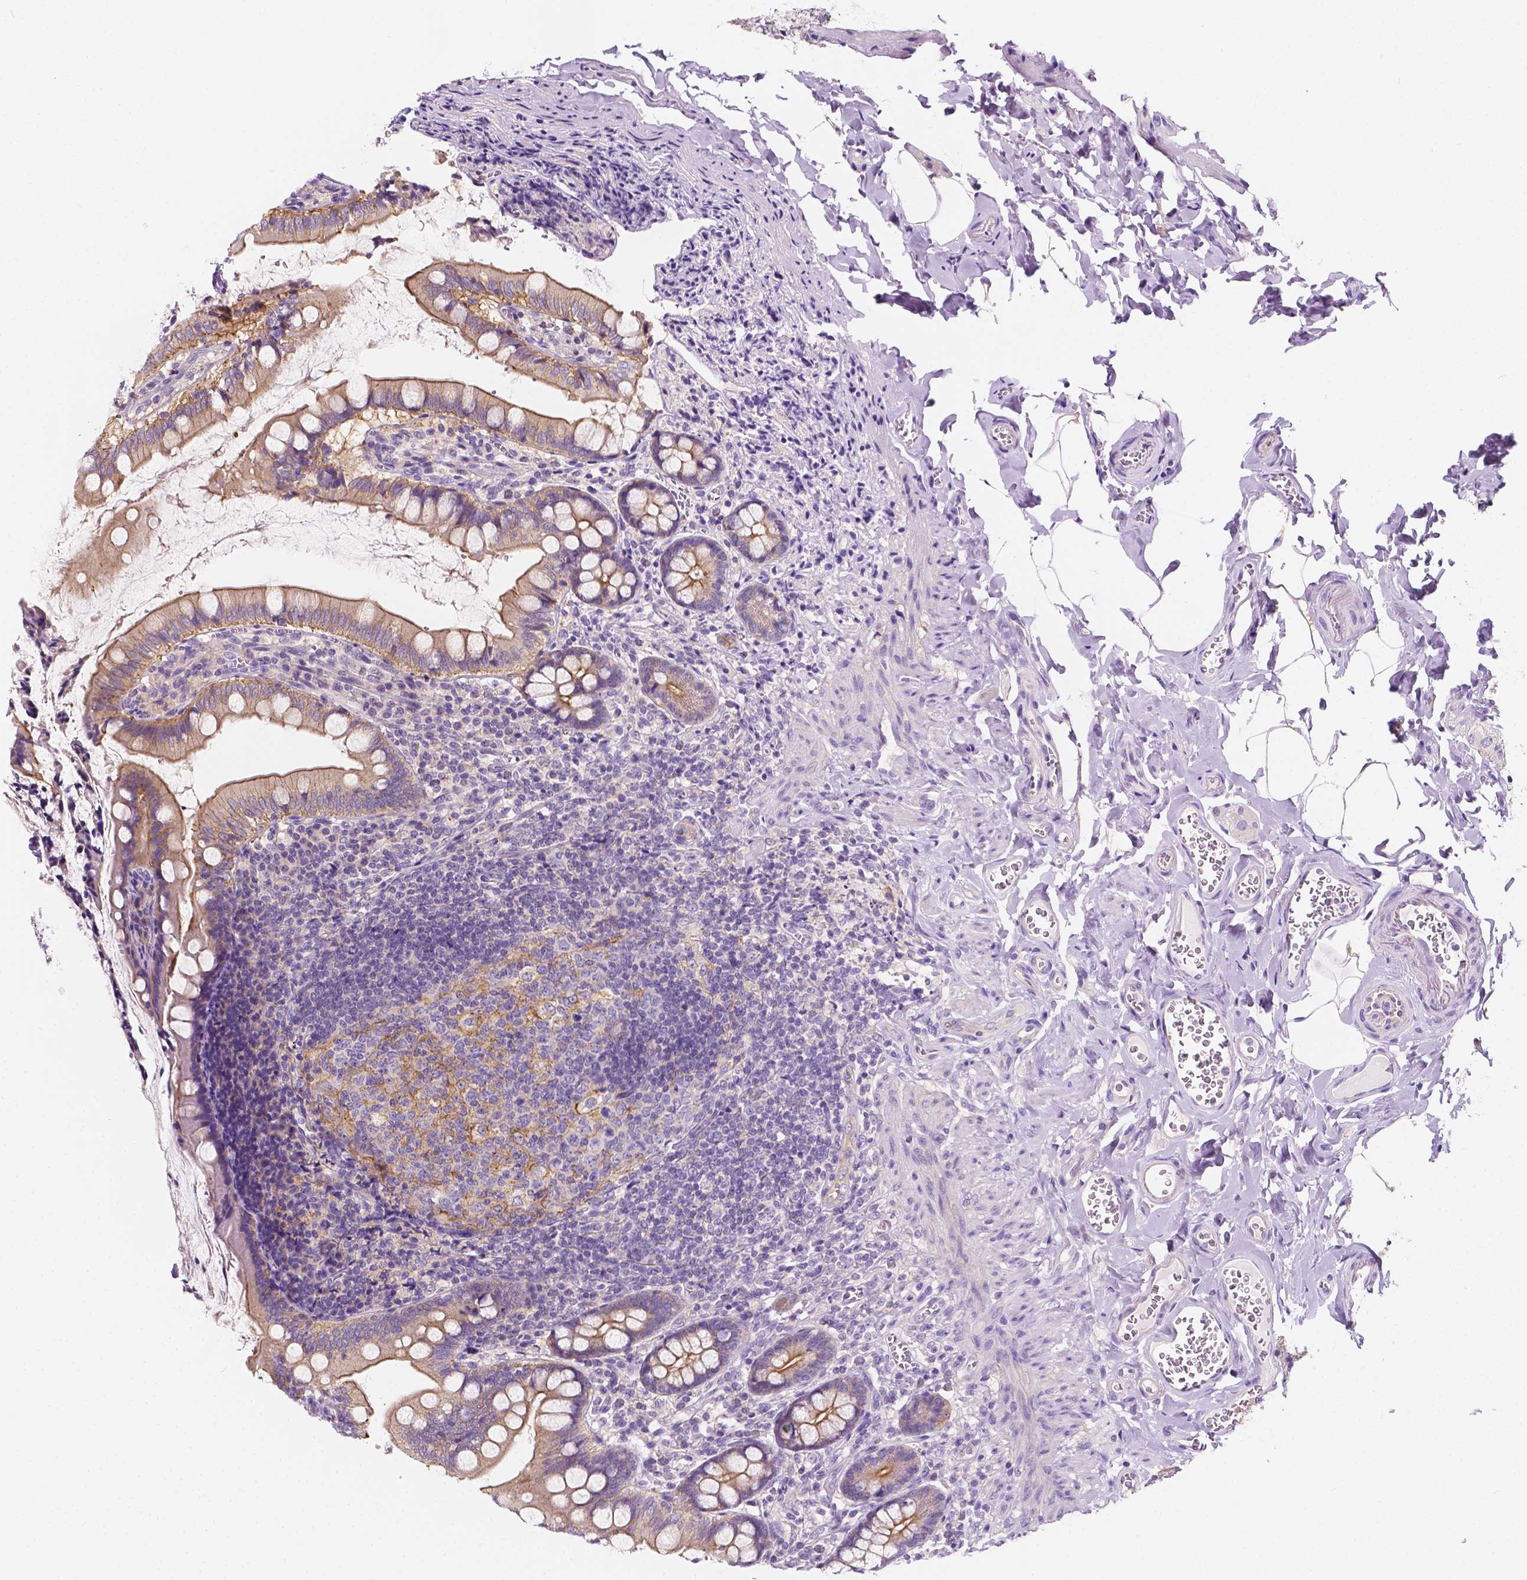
{"staining": {"intensity": "weak", "quantity": ">75%", "location": "cytoplasmic/membranous"}, "tissue": "small intestine", "cell_type": "Glandular cells", "image_type": "normal", "snomed": [{"axis": "morphology", "description": "Normal tissue, NOS"}, {"axis": "topography", "description": "Small intestine"}], "caption": "Brown immunohistochemical staining in benign human small intestine displays weak cytoplasmic/membranous positivity in about >75% of glandular cells. (Brightfield microscopy of DAB IHC at high magnification).", "gene": "SIRT2", "patient": {"sex": "female", "age": 56}}